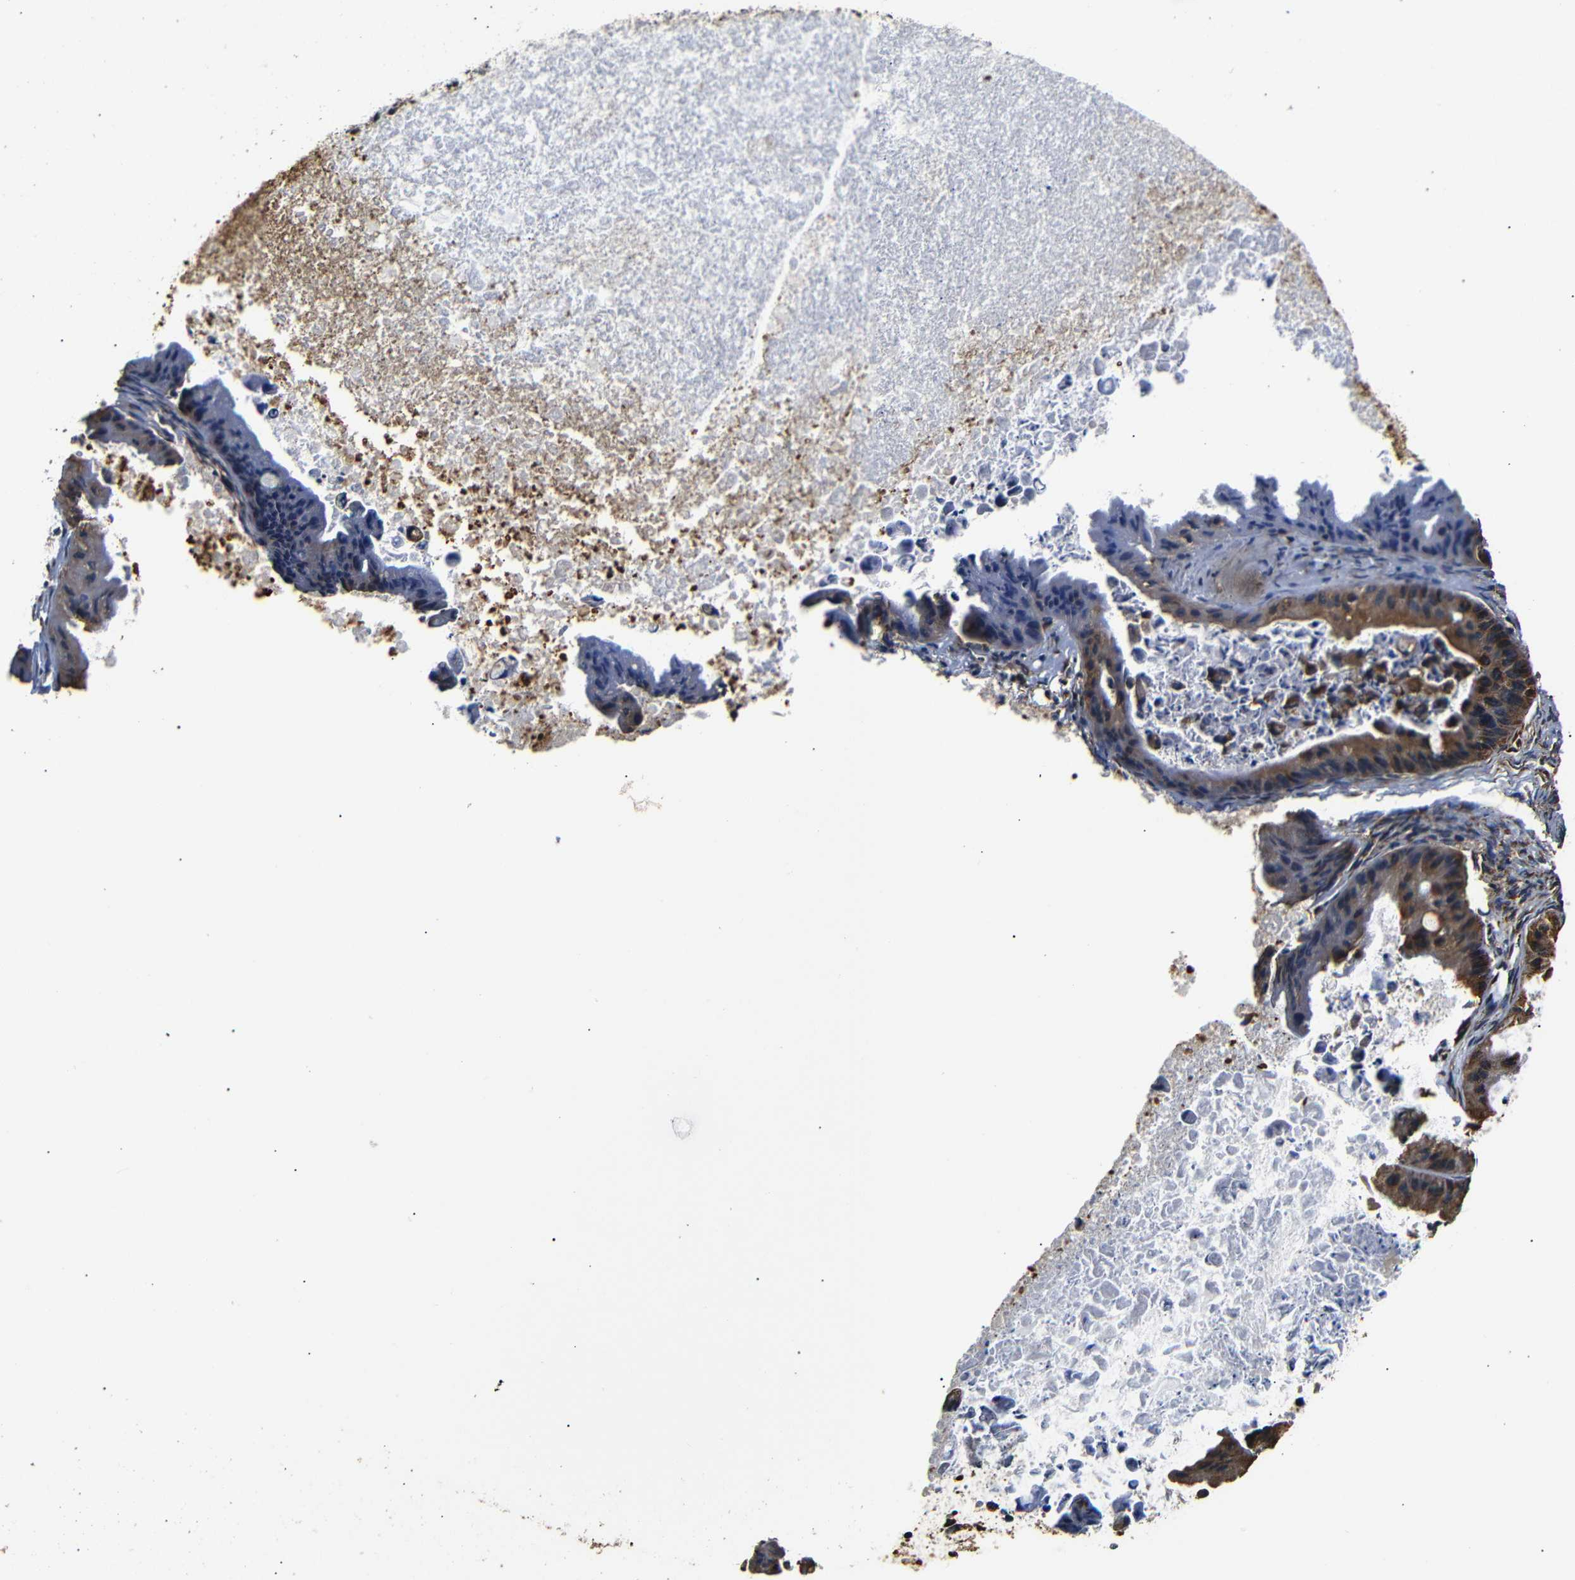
{"staining": {"intensity": "moderate", "quantity": "25%-75%", "location": "cytoplasmic/membranous"}, "tissue": "ovarian cancer", "cell_type": "Tumor cells", "image_type": "cancer", "snomed": [{"axis": "morphology", "description": "Cystadenocarcinoma, mucinous, NOS"}, {"axis": "topography", "description": "Ovary"}], "caption": "Ovarian mucinous cystadenocarcinoma stained for a protein (brown) shows moderate cytoplasmic/membranous positive staining in approximately 25%-75% of tumor cells.", "gene": "HHIP", "patient": {"sex": "female", "age": 37}}